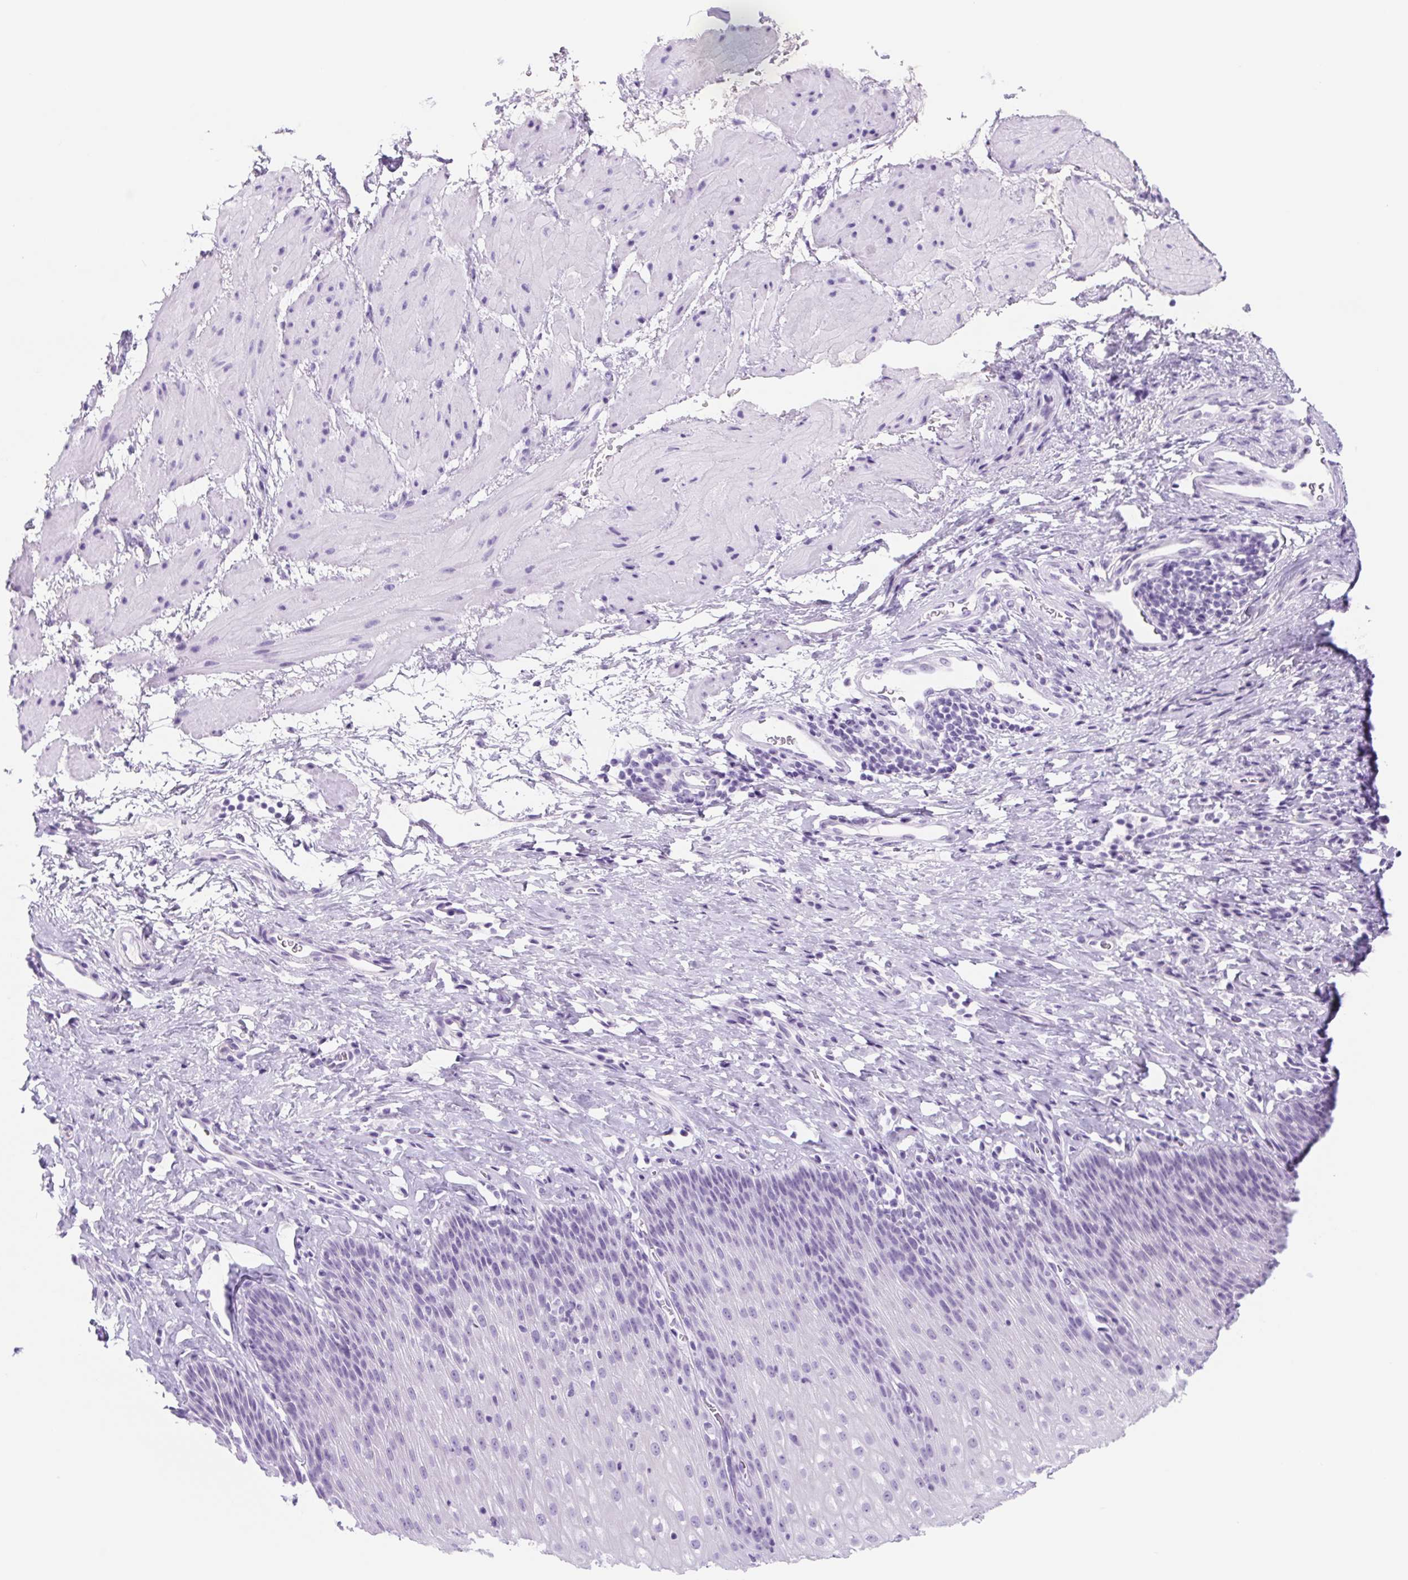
{"staining": {"intensity": "negative", "quantity": "none", "location": "none"}, "tissue": "esophagus", "cell_type": "Squamous epithelial cells", "image_type": "normal", "snomed": [{"axis": "morphology", "description": "Normal tissue, NOS"}, {"axis": "topography", "description": "Esophagus"}], "caption": "Immunohistochemistry (IHC) micrograph of benign esophagus: human esophagus stained with DAB (3,3'-diaminobenzidine) shows no significant protein staining in squamous epithelial cells. The staining was performed using DAB (3,3'-diaminobenzidine) to visualize the protein expression in brown, while the nuclei were stained in blue with hematoxylin (Magnification: 20x).", "gene": "CYP21A2", "patient": {"sex": "female", "age": 61}}